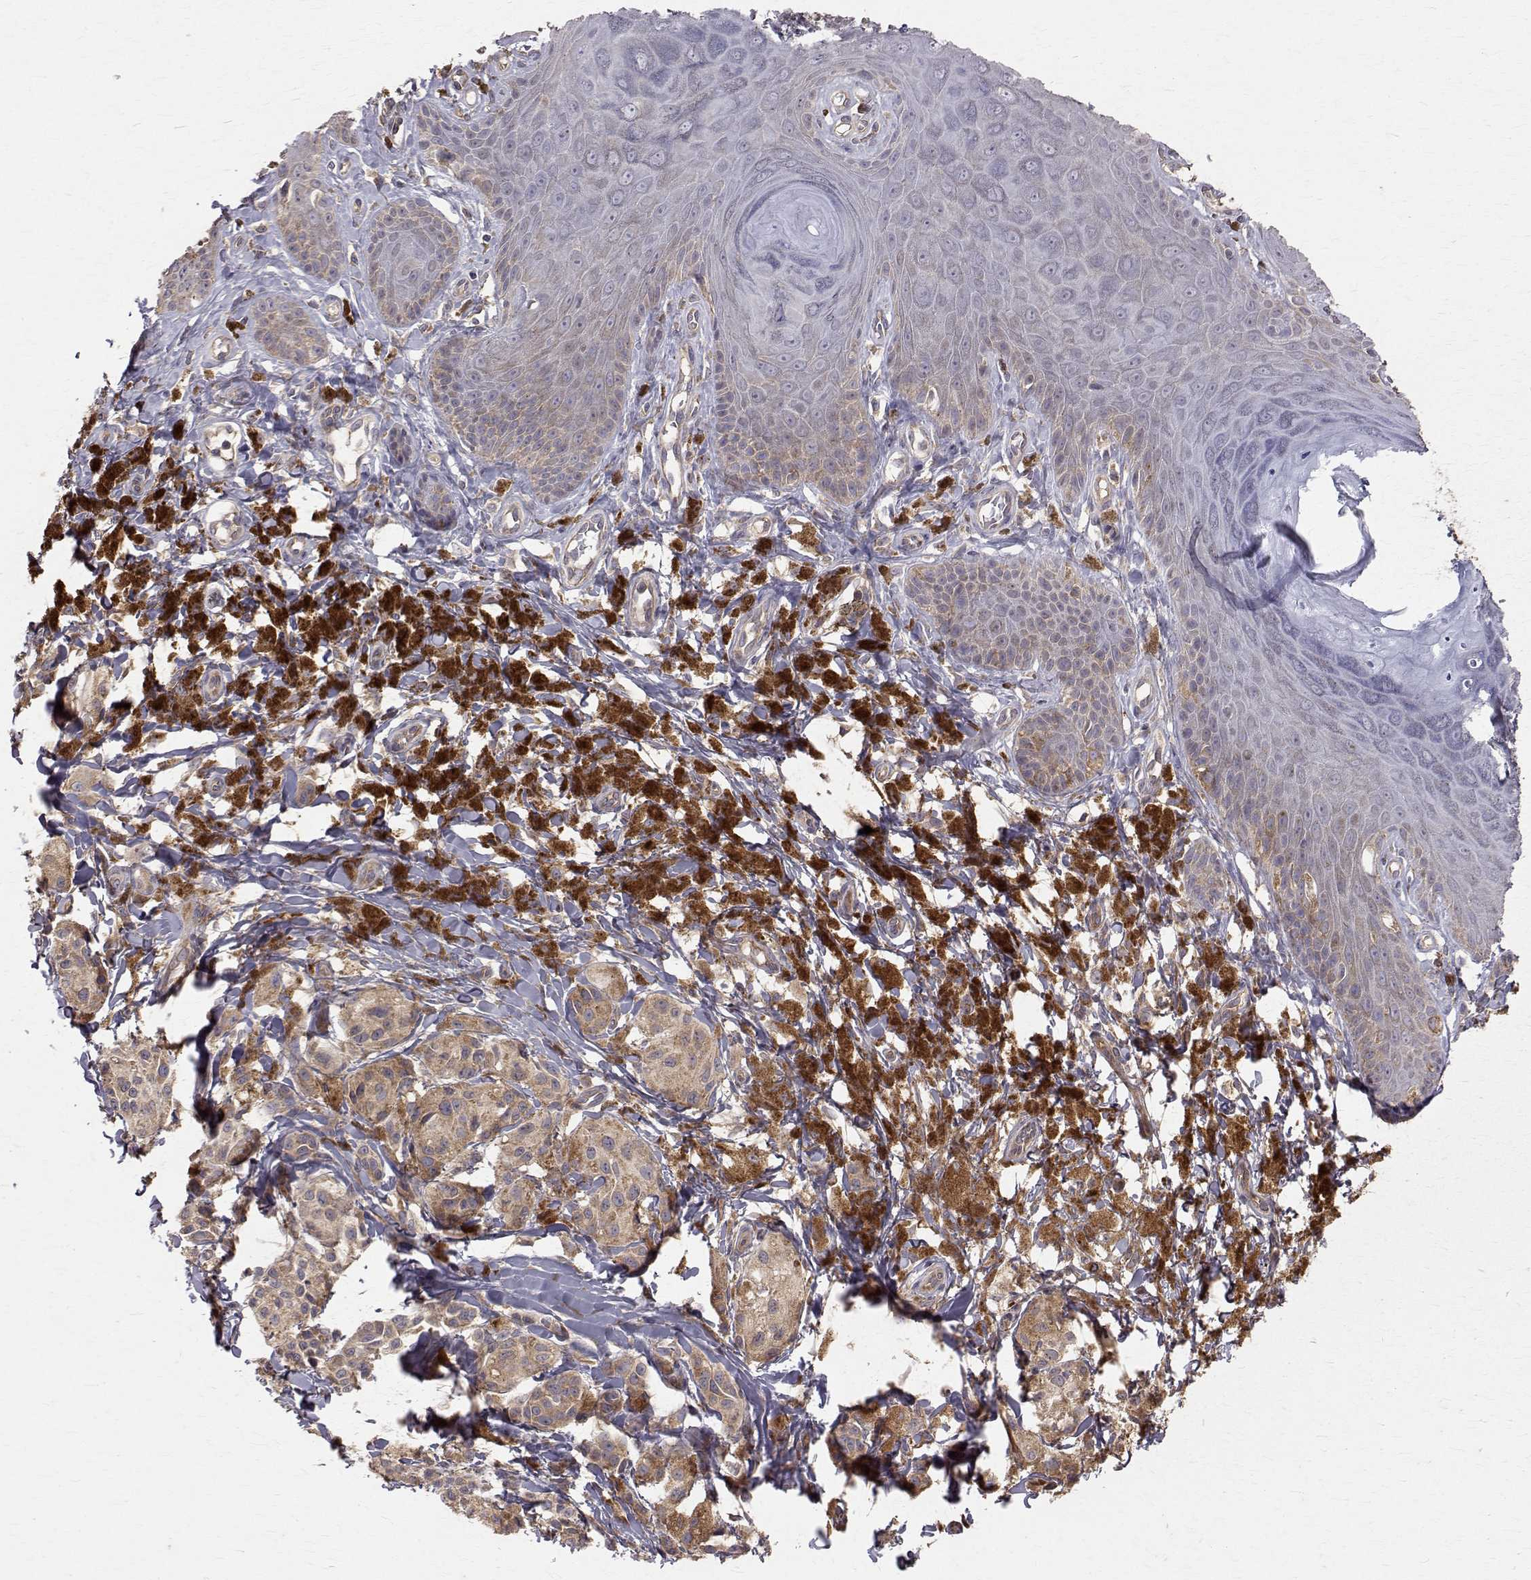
{"staining": {"intensity": "weak", "quantity": "<25%", "location": "cytoplasmic/membranous"}, "tissue": "melanoma", "cell_type": "Tumor cells", "image_type": "cancer", "snomed": [{"axis": "morphology", "description": "Malignant melanoma, NOS"}, {"axis": "topography", "description": "Skin"}], "caption": "Immunohistochemistry photomicrograph of neoplastic tissue: human melanoma stained with DAB reveals no significant protein staining in tumor cells.", "gene": "FARSB", "patient": {"sex": "female", "age": 80}}